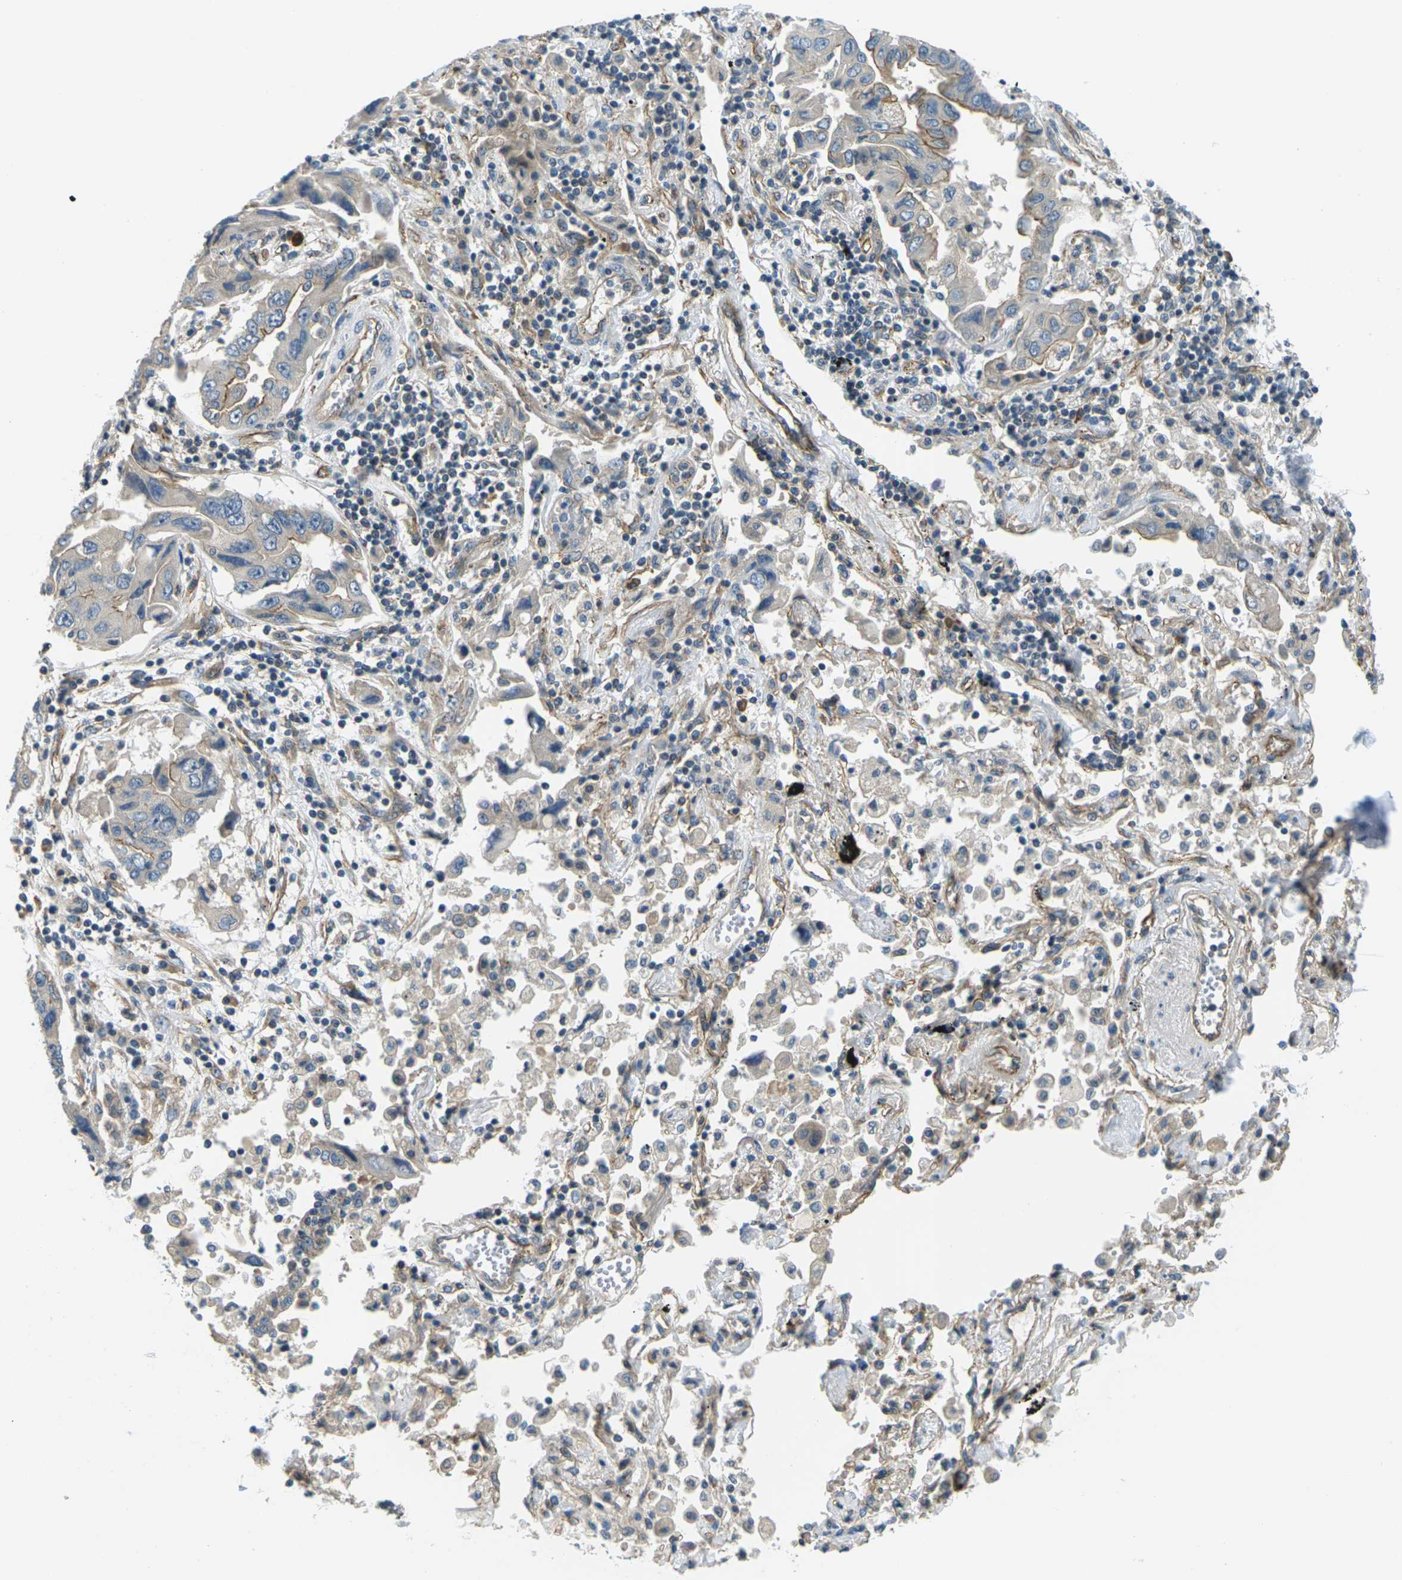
{"staining": {"intensity": "moderate", "quantity": "<25%", "location": "cytoplasmic/membranous"}, "tissue": "lung cancer", "cell_type": "Tumor cells", "image_type": "cancer", "snomed": [{"axis": "morphology", "description": "Adenocarcinoma, NOS"}, {"axis": "topography", "description": "Lung"}], "caption": "This micrograph reveals lung adenocarcinoma stained with immunohistochemistry to label a protein in brown. The cytoplasmic/membranous of tumor cells show moderate positivity for the protein. Nuclei are counter-stained blue.", "gene": "SLC13A3", "patient": {"sex": "female", "age": 65}}